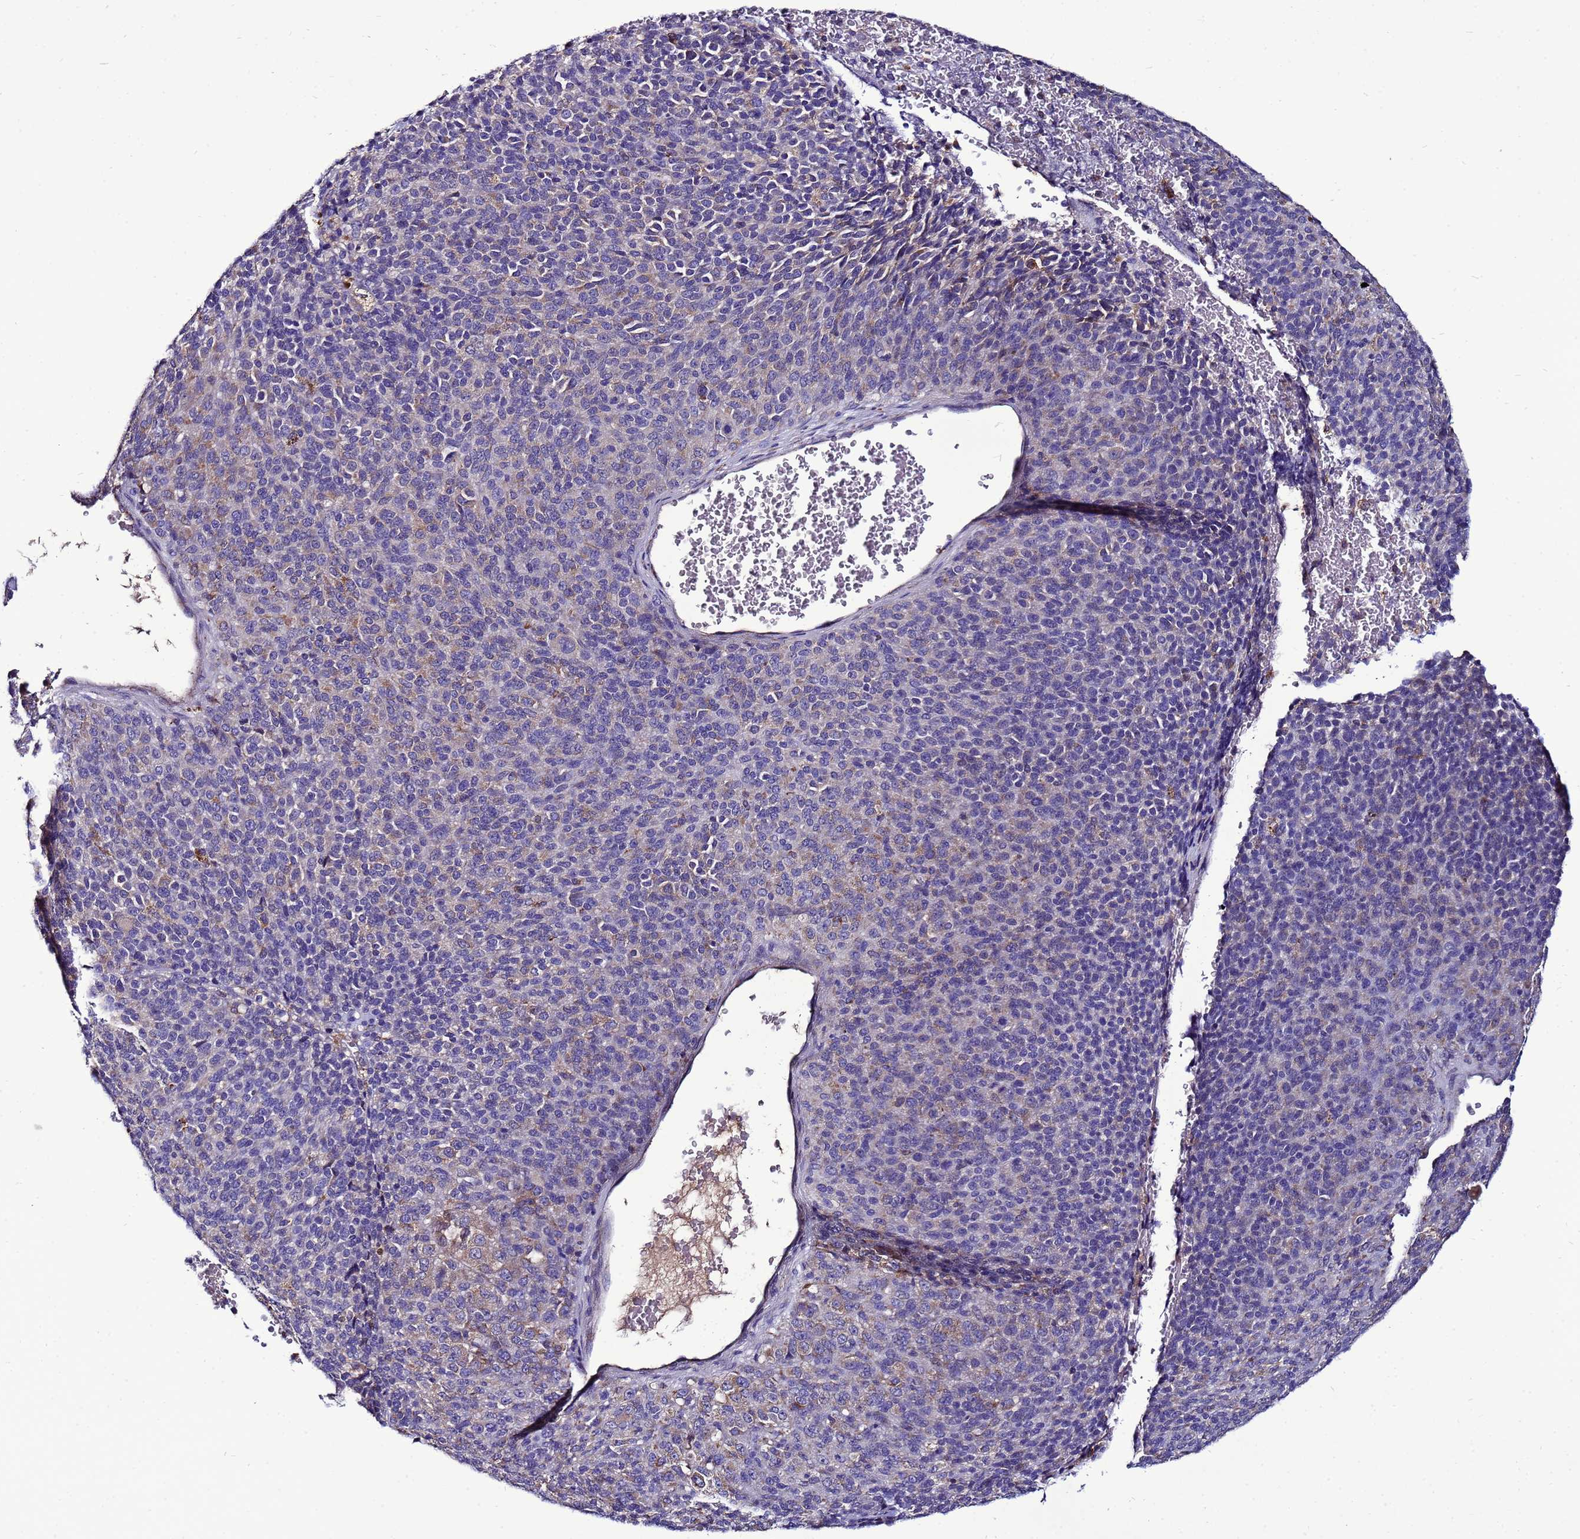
{"staining": {"intensity": "weak", "quantity": "<25%", "location": "cytoplasmic/membranous"}, "tissue": "melanoma", "cell_type": "Tumor cells", "image_type": "cancer", "snomed": [{"axis": "morphology", "description": "Malignant melanoma, Metastatic site"}, {"axis": "topography", "description": "Brain"}], "caption": "Protein analysis of malignant melanoma (metastatic site) reveals no significant expression in tumor cells.", "gene": "ANTKMT", "patient": {"sex": "female", "age": 56}}